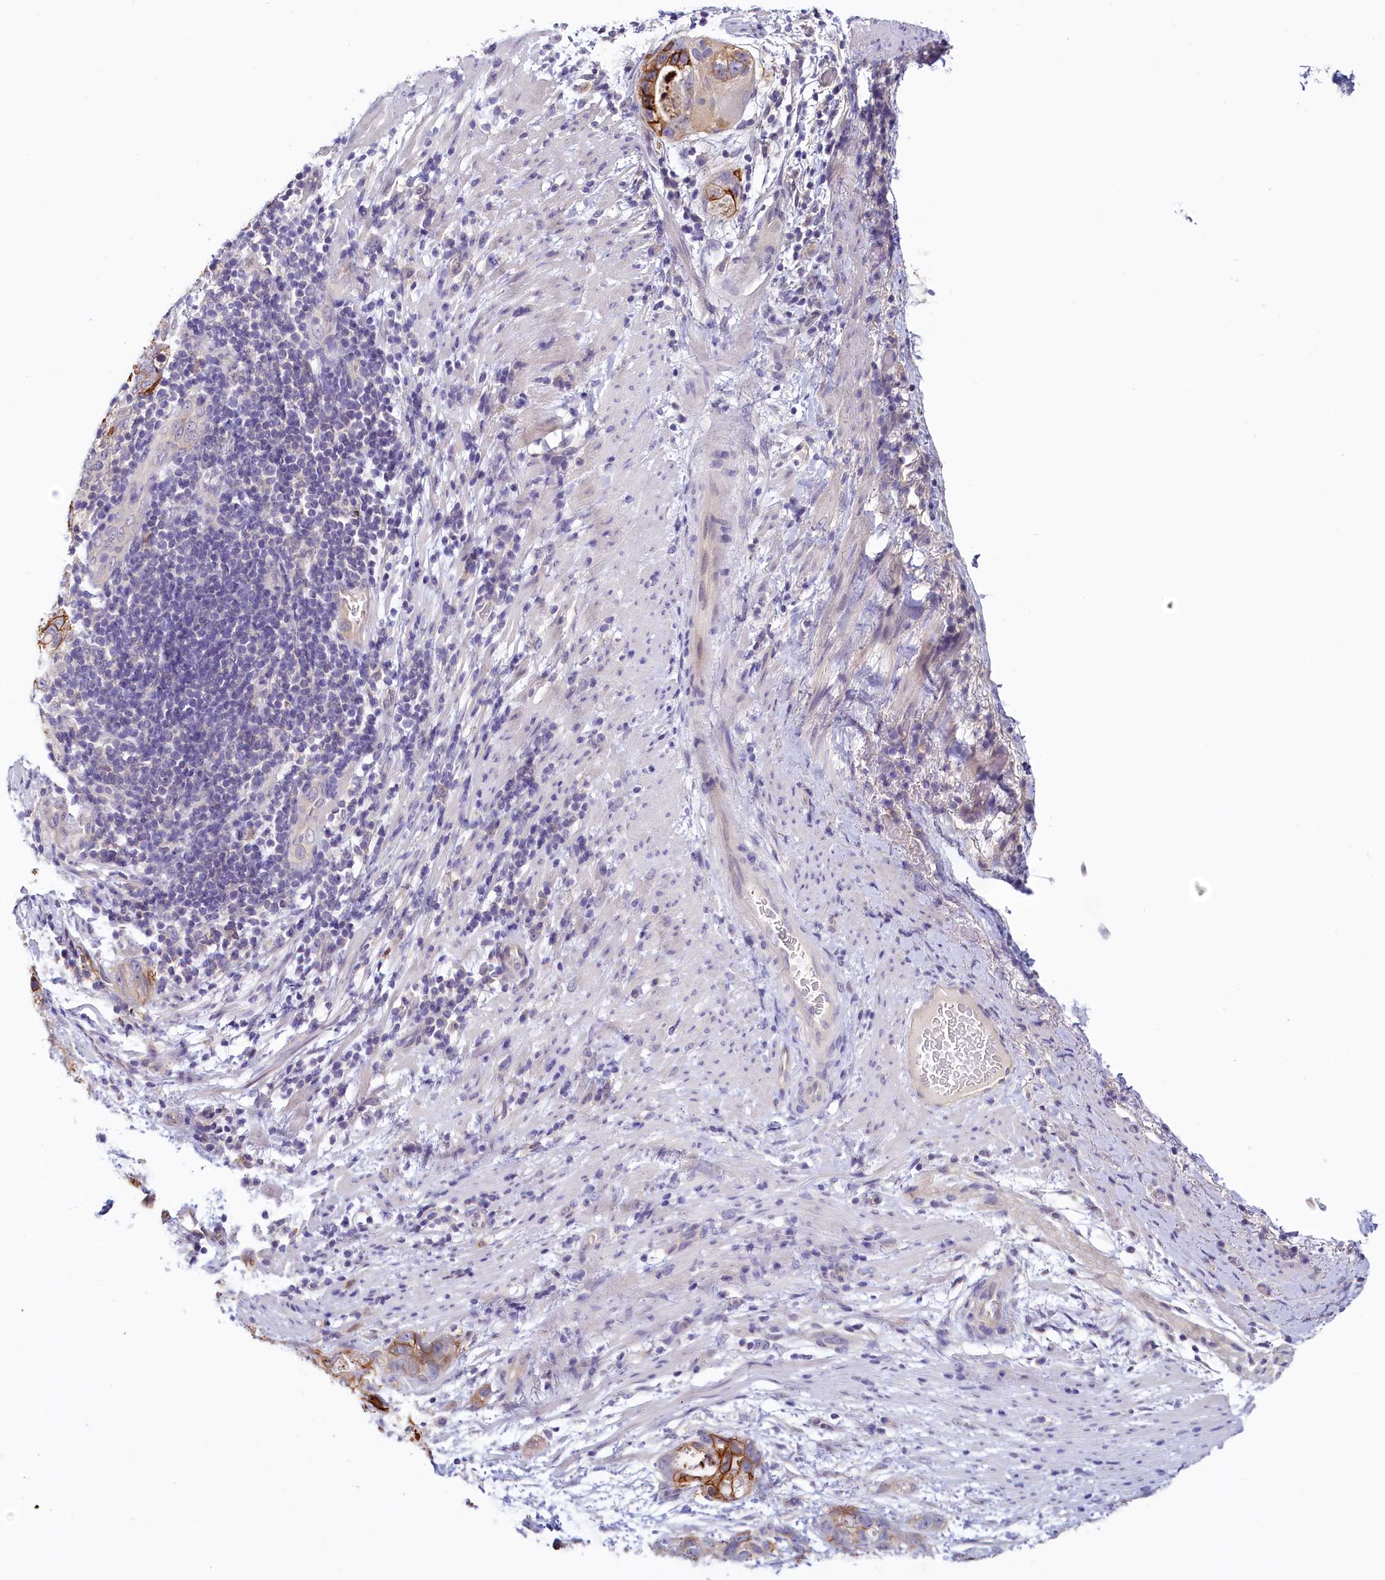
{"staining": {"intensity": "strong", "quantity": ">75%", "location": "cytoplasmic/membranous"}, "tissue": "stomach cancer", "cell_type": "Tumor cells", "image_type": "cancer", "snomed": [{"axis": "morphology", "description": "Normal tissue, NOS"}, {"axis": "morphology", "description": "Adenocarcinoma, NOS"}, {"axis": "topography", "description": "Stomach"}], "caption": "Strong cytoplasmic/membranous staining for a protein is seen in approximately >75% of tumor cells of stomach cancer using immunohistochemistry (IHC).", "gene": "PDE6D", "patient": {"sex": "female", "age": 89}}